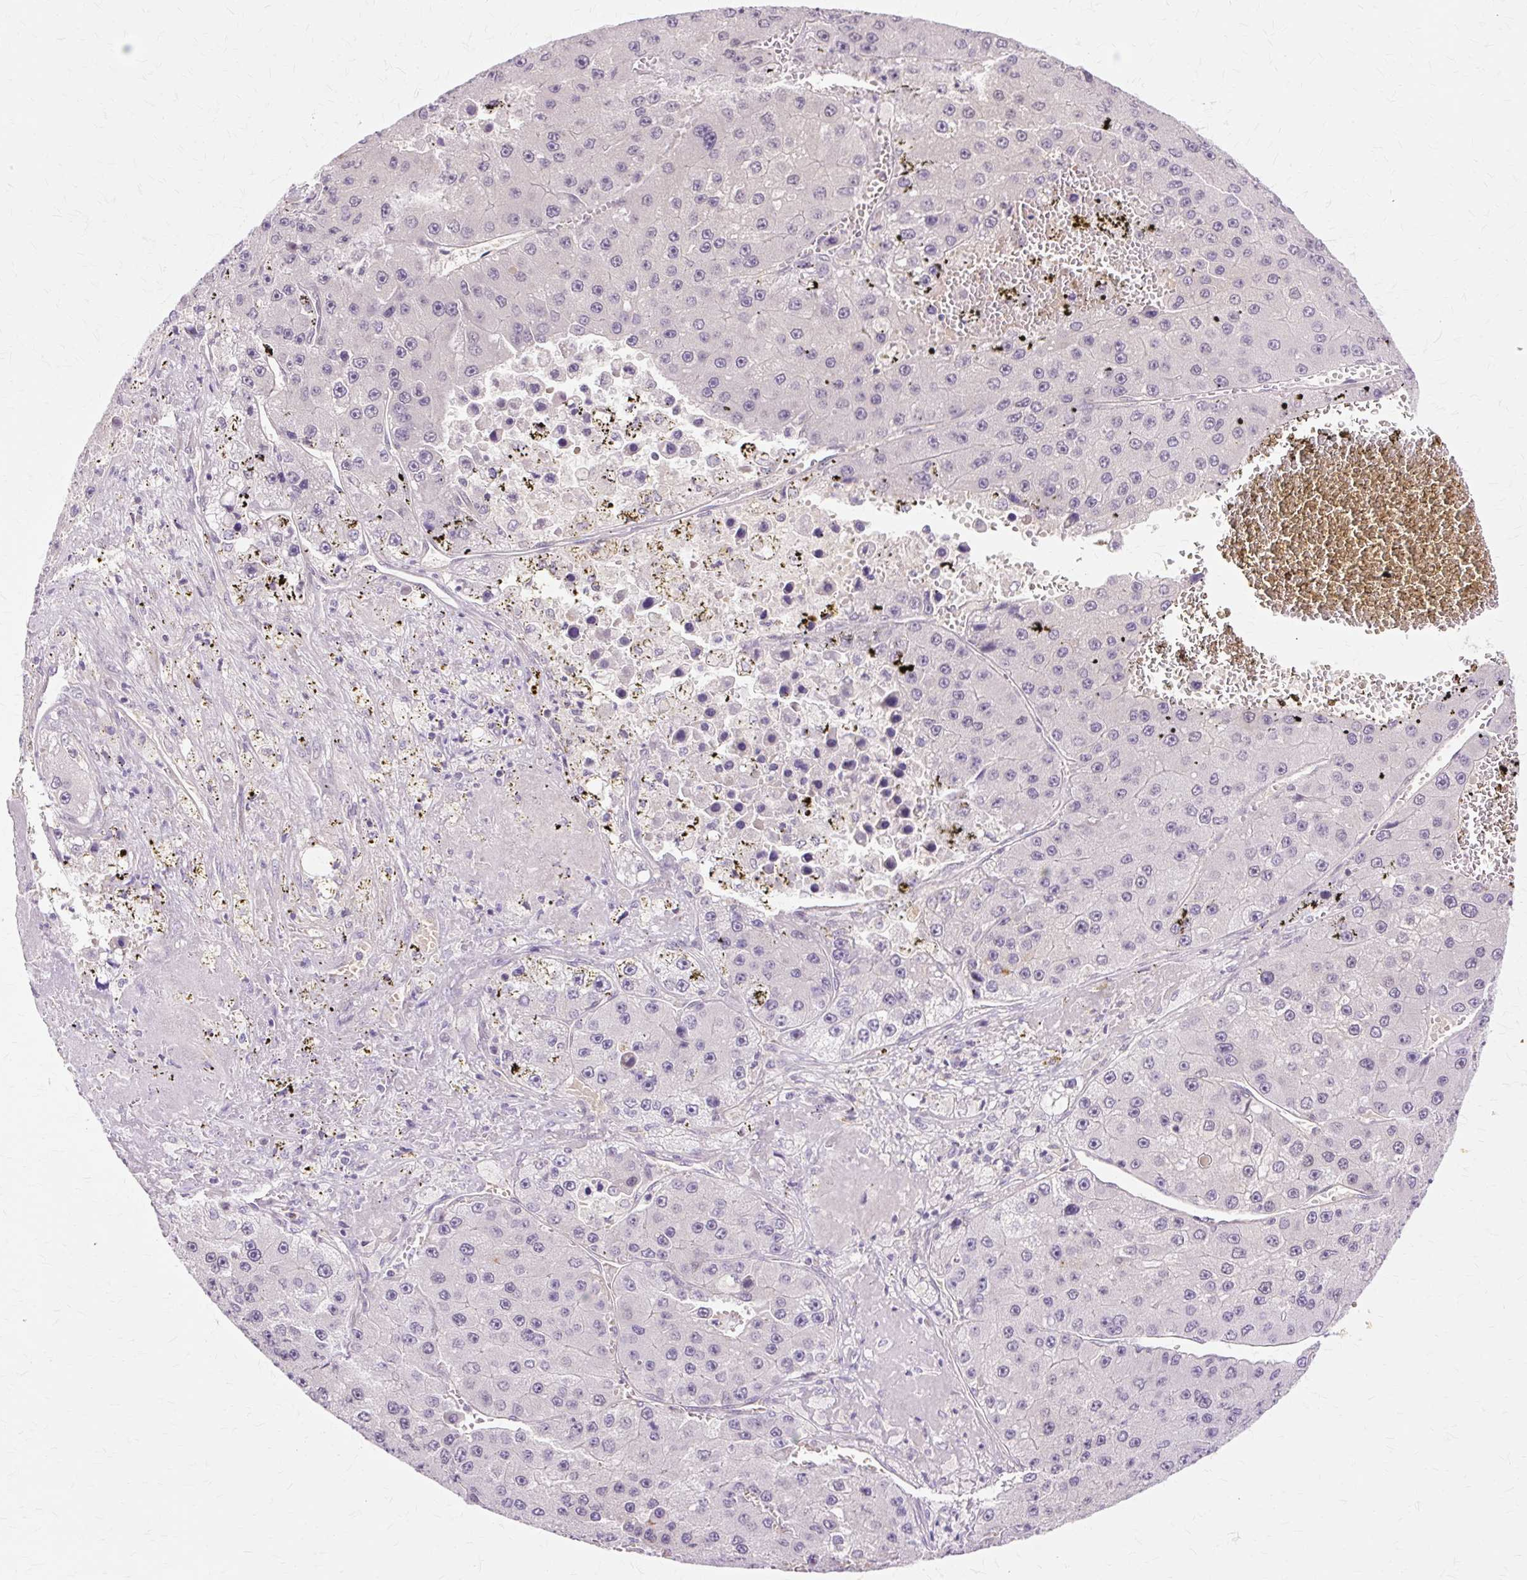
{"staining": {"intensity": "negative", "quantity": "none", "location": "none"}, "tissue": "liver cancer", "cell_type": "Tumor cells", "image_type": "cancer", "snomed": [{"axis": "morphology", "description": "Carcinoma, Hepatocellular, NOS"}, {"axis": "topography", "description": "Liver"}], "caption": "Immunohistochemistry (IHC) histopathology image of neoplastic tissue: liver hepatocellular carcinoma stained with DAB exhibits no significant protein positivity in tumor cells. (Stains: DAB IHC with hematoxylin counter stain, Microscopy: brightfield microscopy at high magnification).", "gene": "ZNF35", "patient": {"sex": "female", "age": 73}}